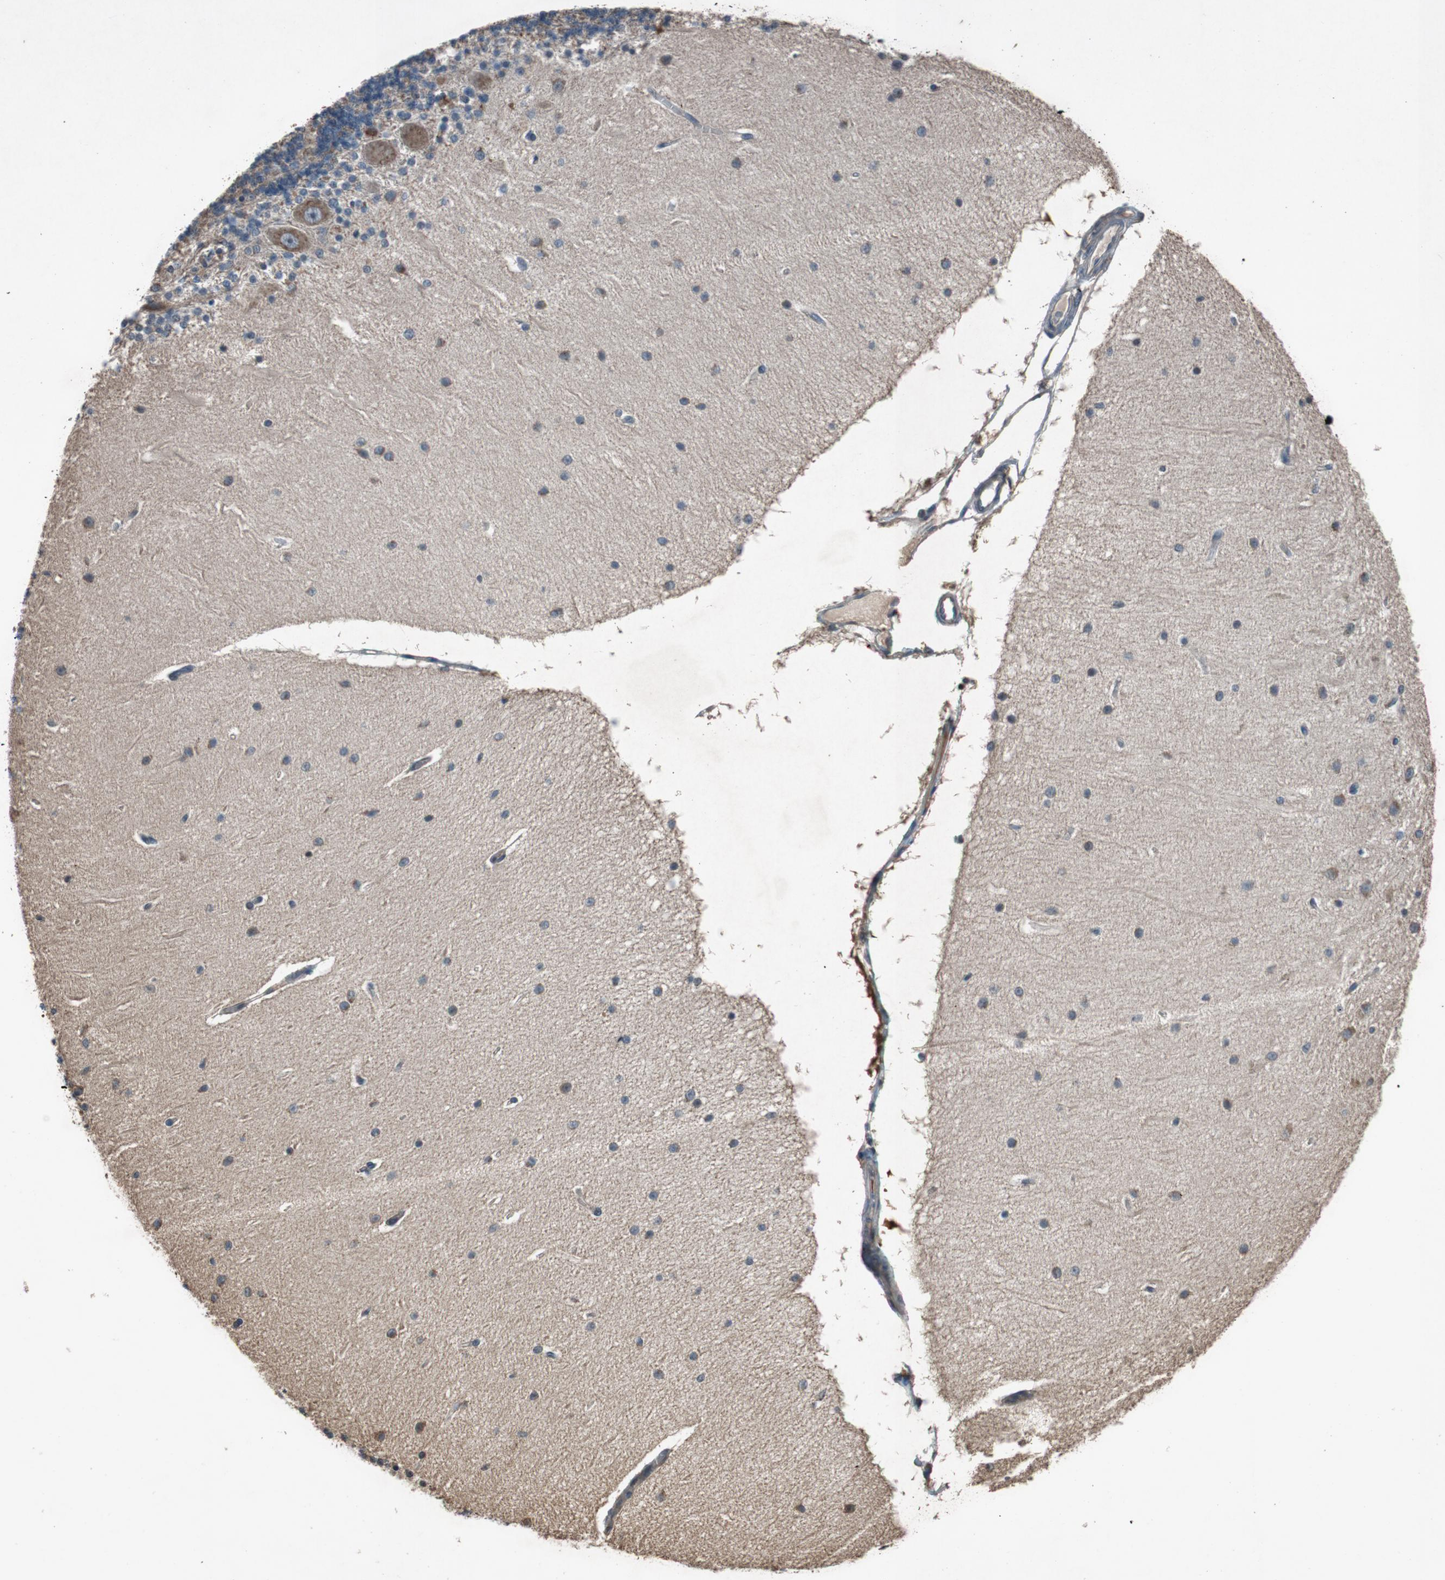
{"staining": {"intensity": "moderate", "quantity": ">75%", "location": "cytoplasmic/membranous"}, "tissue": "cerebellum", "cell_type": "Cells in granular layer", "image_type": "normal", "snomed": [{"axis": "morphology", "description": "Normal tissue, NOS"}, {"axis": "topography", "description": "Cerebellum"}], "caption": "Immunohistochemistry (IHC) of normal cerebellum reveals medium levels of moderate cytoplasmic/membranous positivity in about >75% of cells in granular layer. The protein is stained brown, and the nuclei are stained in blue (DAB IHC with brightfield microscopy, high magnification).", "gene": "ATP2C1", "patient": {"sex": "female", "age": 54}}